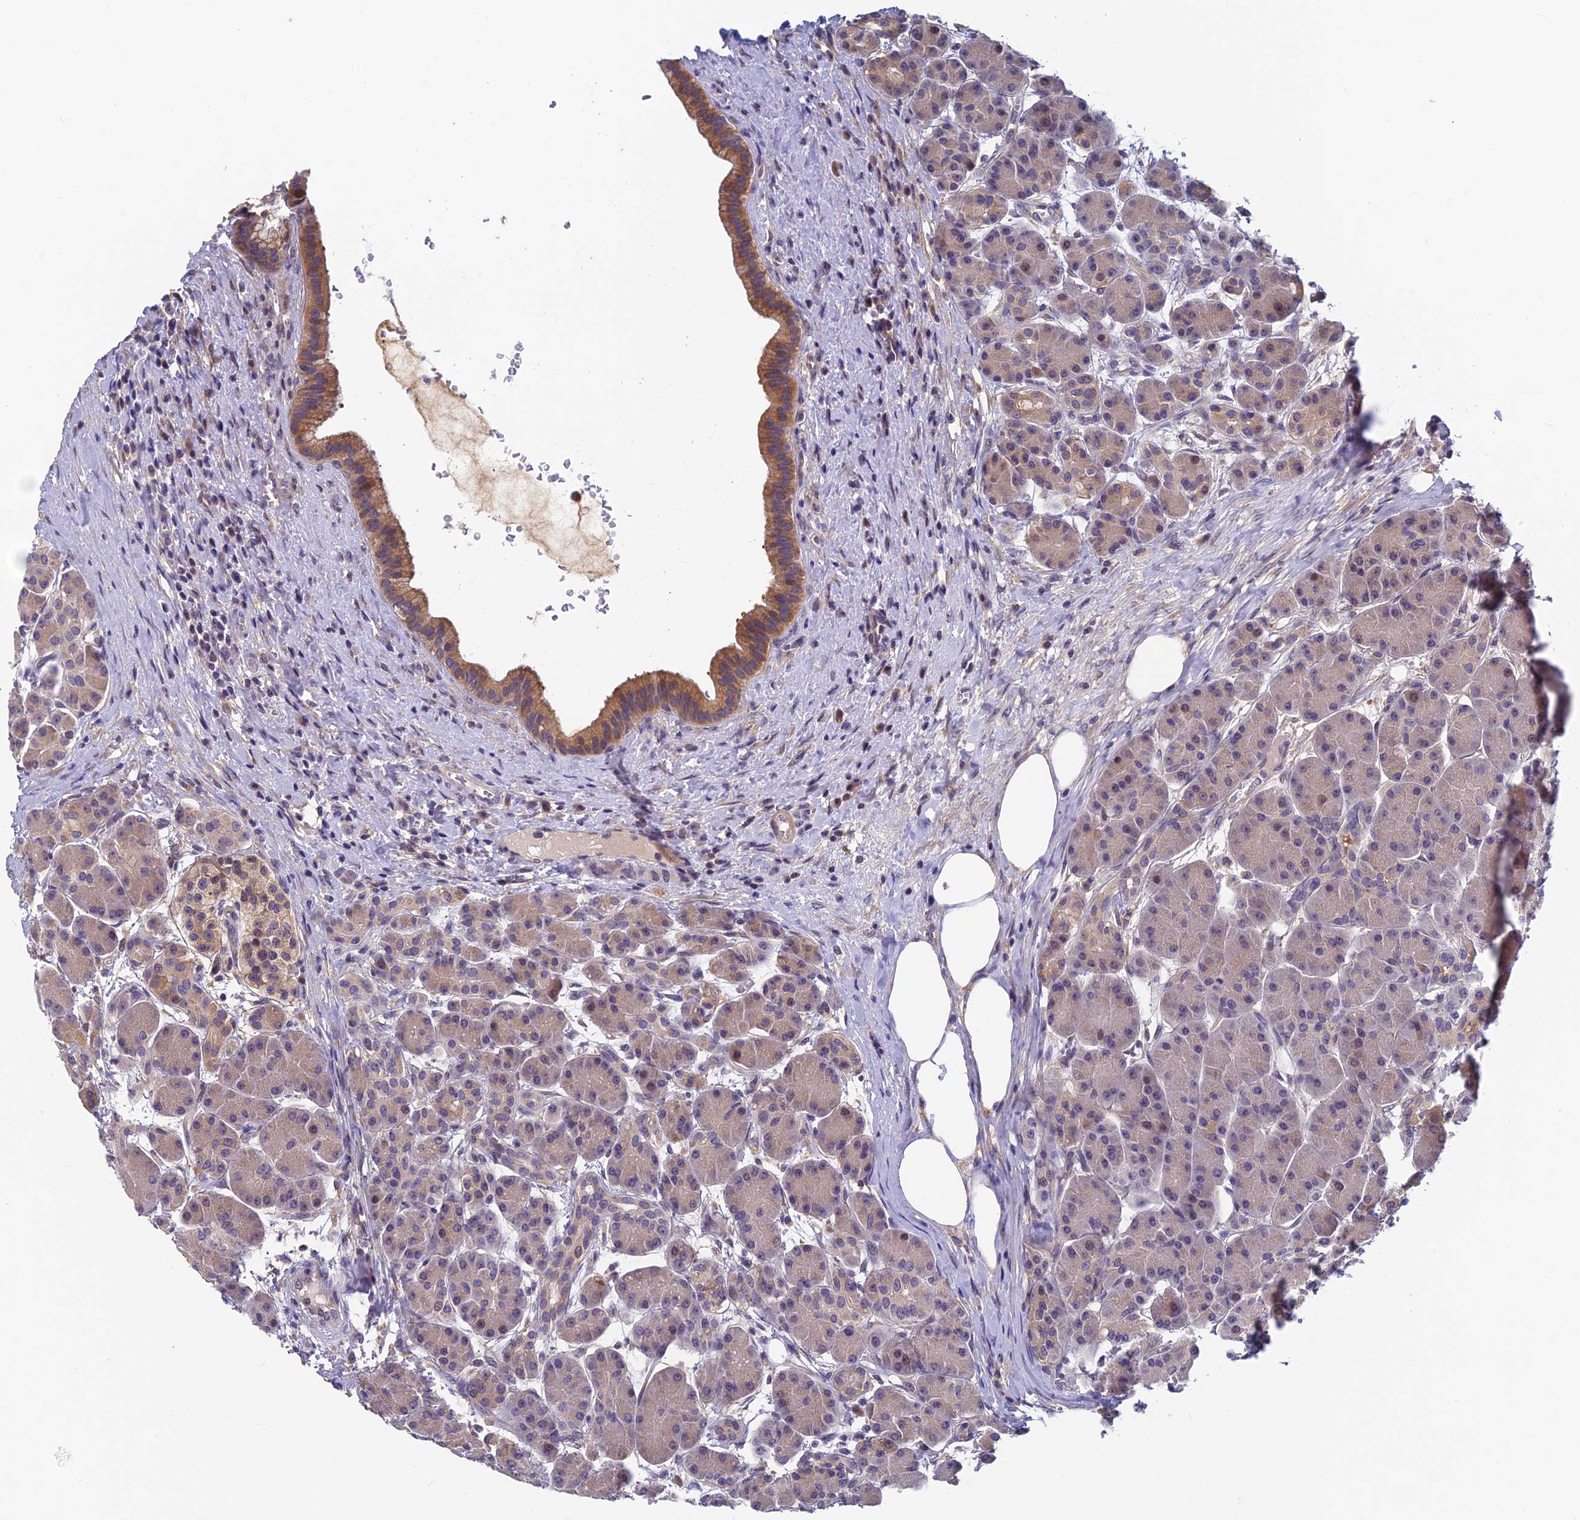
{"staining": {"intensity": "moderate", "quantity": "25%-75%", "location": "cytoplasmic/membranous"}, "tissue": "pancreas", "cell_type": "Exocrine glandular cells", "image_type": "normal", "snomed": [{"axis": "morphology", "description": "Normal tissue, NOS"}, {"axis": "topography", "description": "Pancreas"}], "caption": "Immunohistochemistry (IHC) (DAB) staining of benign human pancreas demonstrates moderate cytoplasmic/membranous protein positivity in about 25%-75% of exocrine glandular cells. The protein is stained brown, and the nuclei are stained in blue (DAB (3,3'-diaminobenzidine) IHC with brightfield microscopy, high magnification).", "gene": "HECA", "patient": {"sex": "male", "age": 63}}